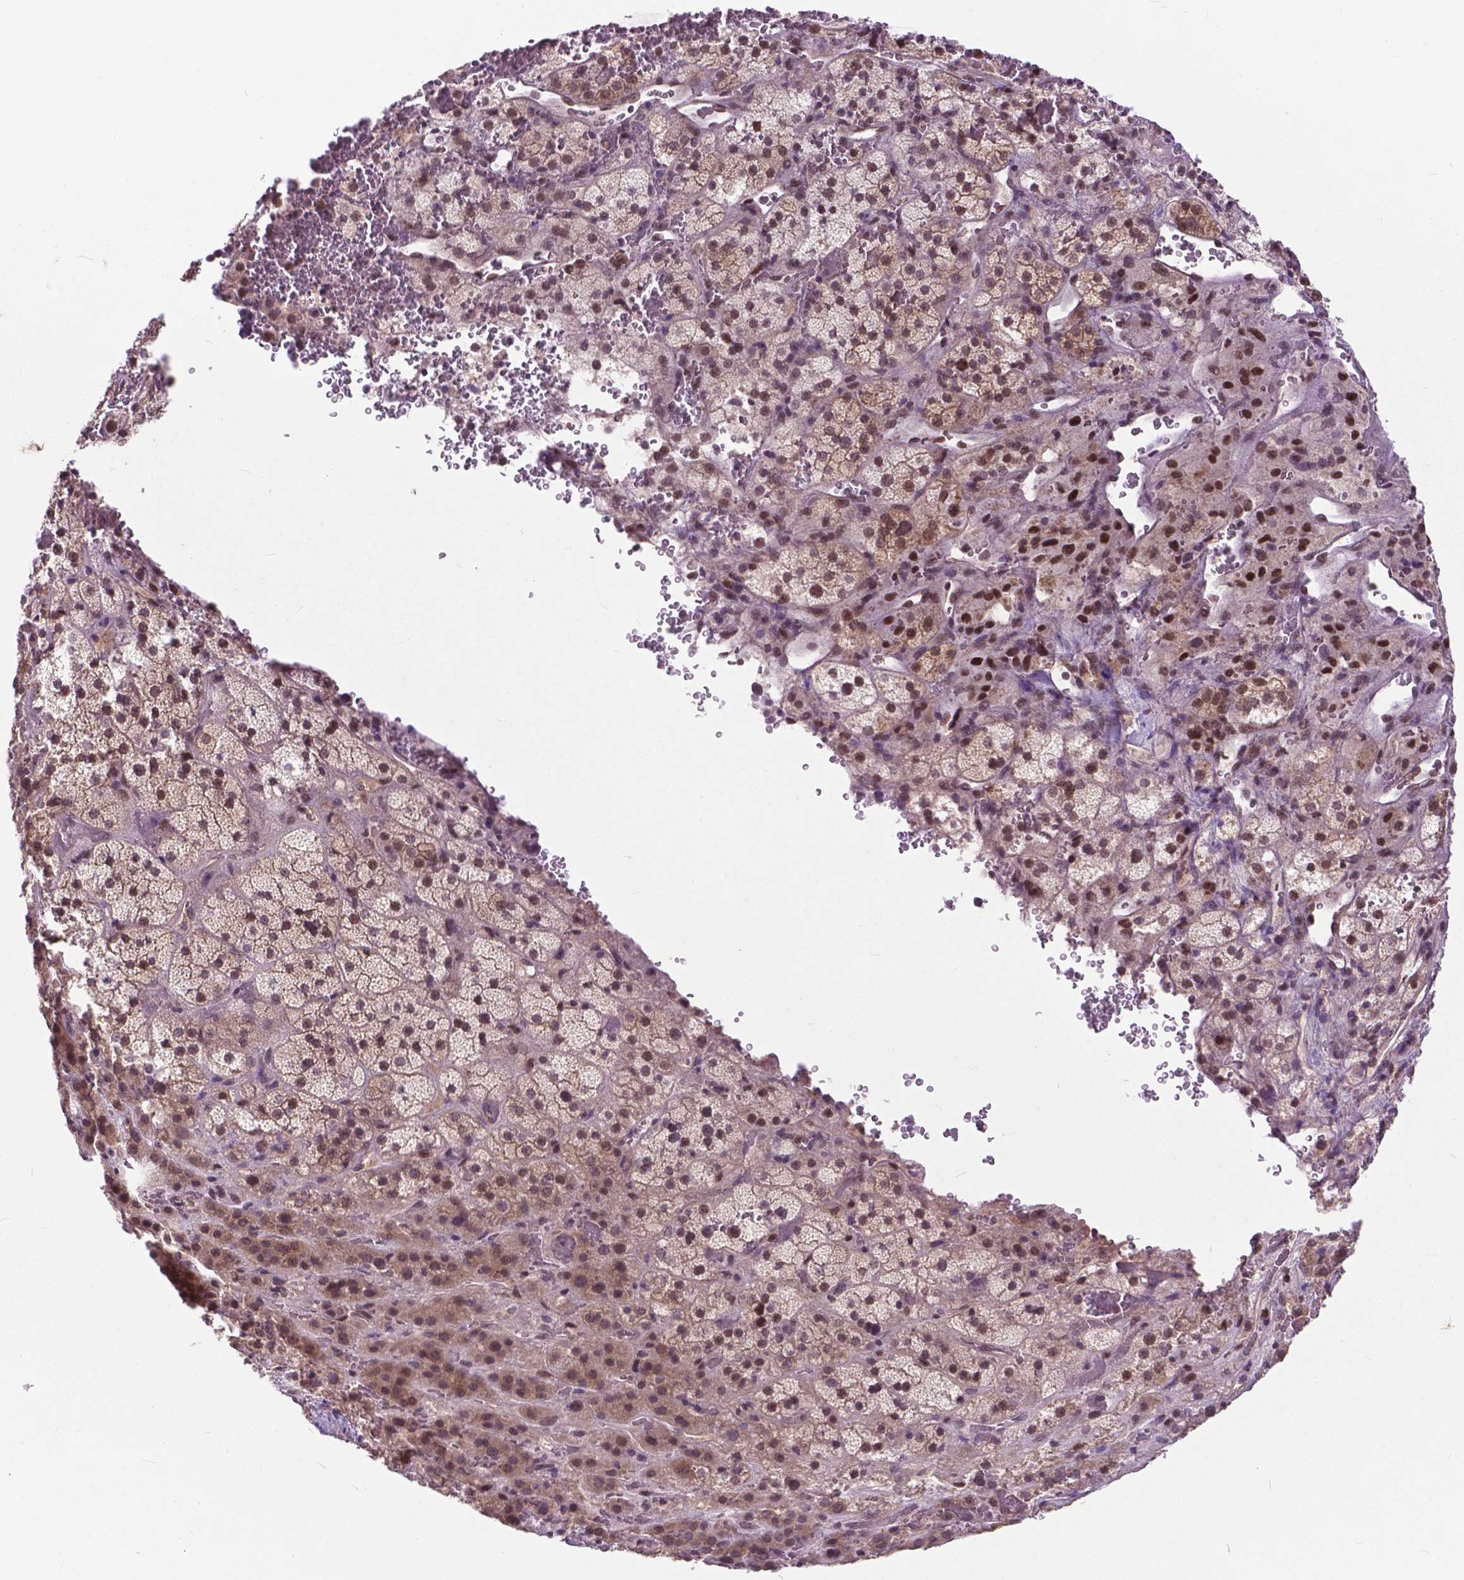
{"staining": {"intensity": "moderate", "quantity": "25%-75%", "location": "nuclear"}, "tissue": "adrenal gland", "cell_type": "Glandular cells", "image_type": "normal", "snomed": [{"axis": "morphology", "description": "Normal tissue, NOS"}, {"axis": "topography", "description": "Adrenal gland"}], "caption": "Protein analysis of normal adrenal gland displays moderate nuclear staining in about 25%-75% of glandular cells. (DAB = brown stain, brightfield microscopy at high magnification).", "gene": "FAF1", "patient": {"sex": "male", "age": 57}}